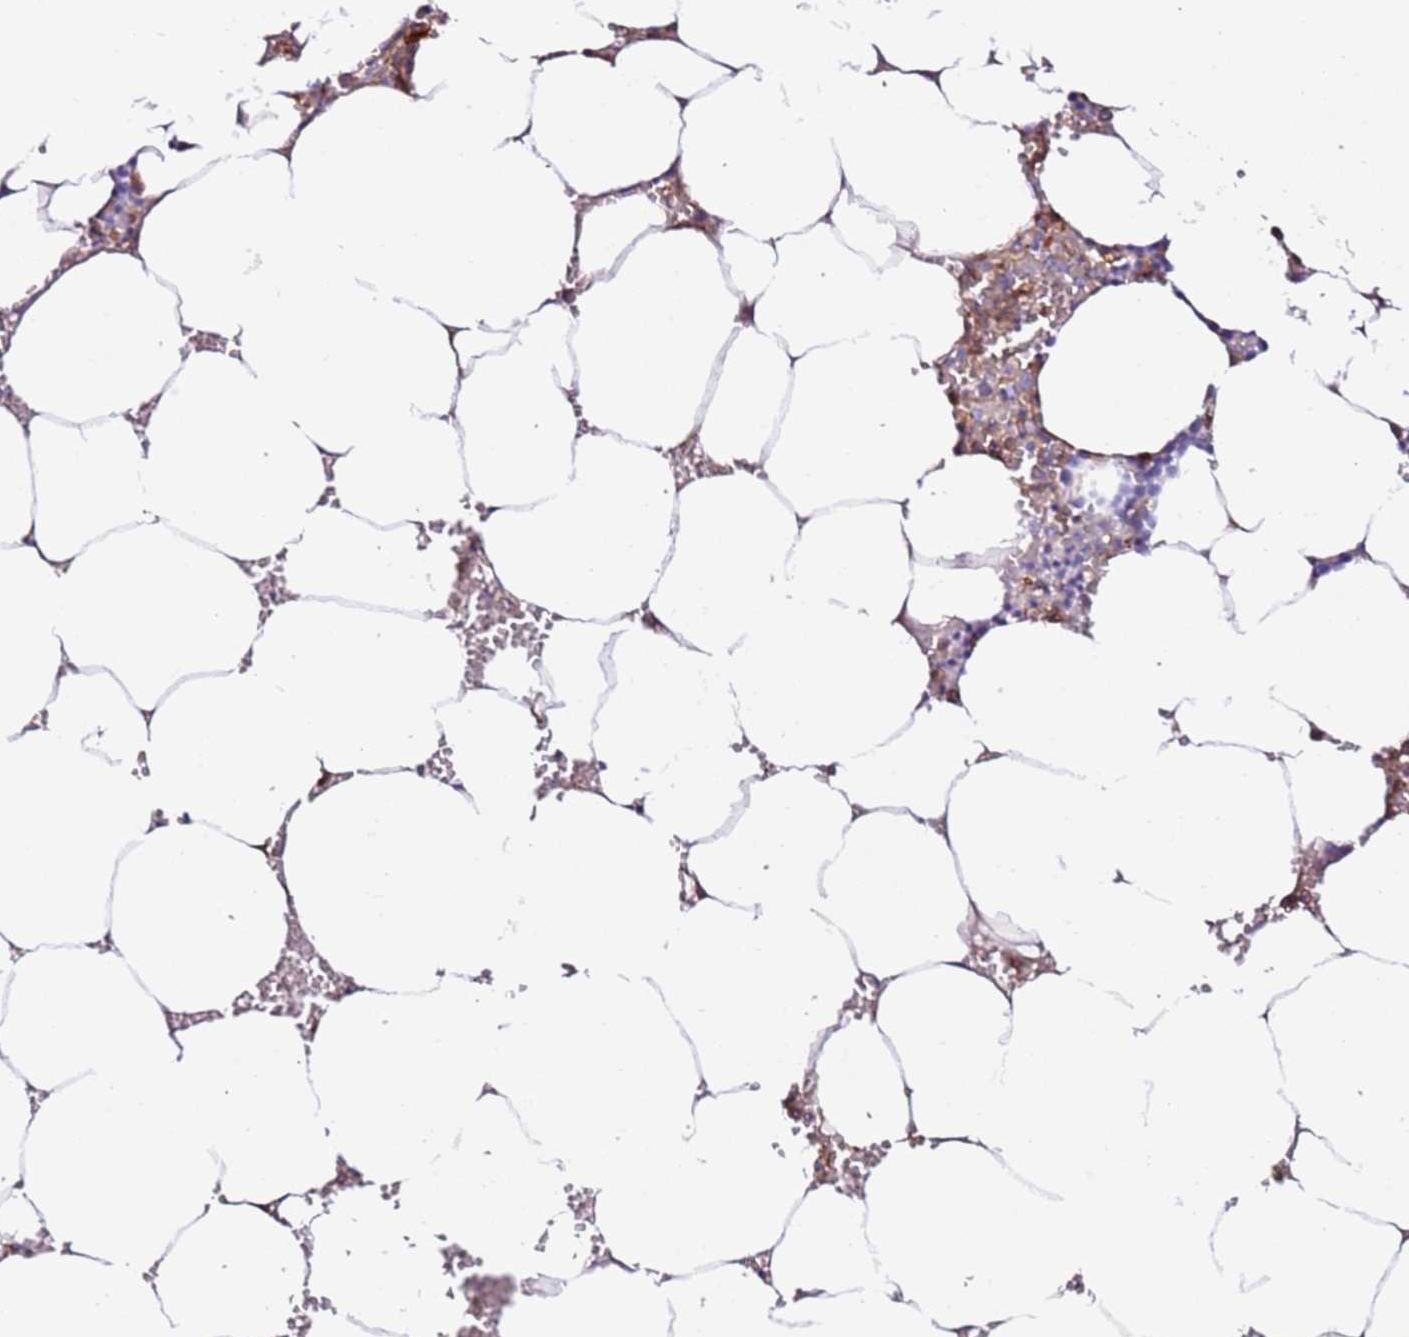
{"staining": {"intensity": "moderate", "quantity": "25%-75%", "location": "cytoplasmic/membranous"}, "tissue": "bone marrow", "cell_type": "Hematopoietic cells", "image_type": "normal", "snomed": [{"axis": "morphology", "description": "Normal tissue, NOS"}, {"axis": "topography", "description": "Bone marrow"}], "caption": "High-power microscopy captured an immunohistochemistry photomicrograph of unremarkable bone marrow, revealing moderate cytoplasmic/membranous expression in about 25%-75% of hematopoietic cells.", "gene": "FLVCR1", "patient": {"sex": "male", "age": 70}}